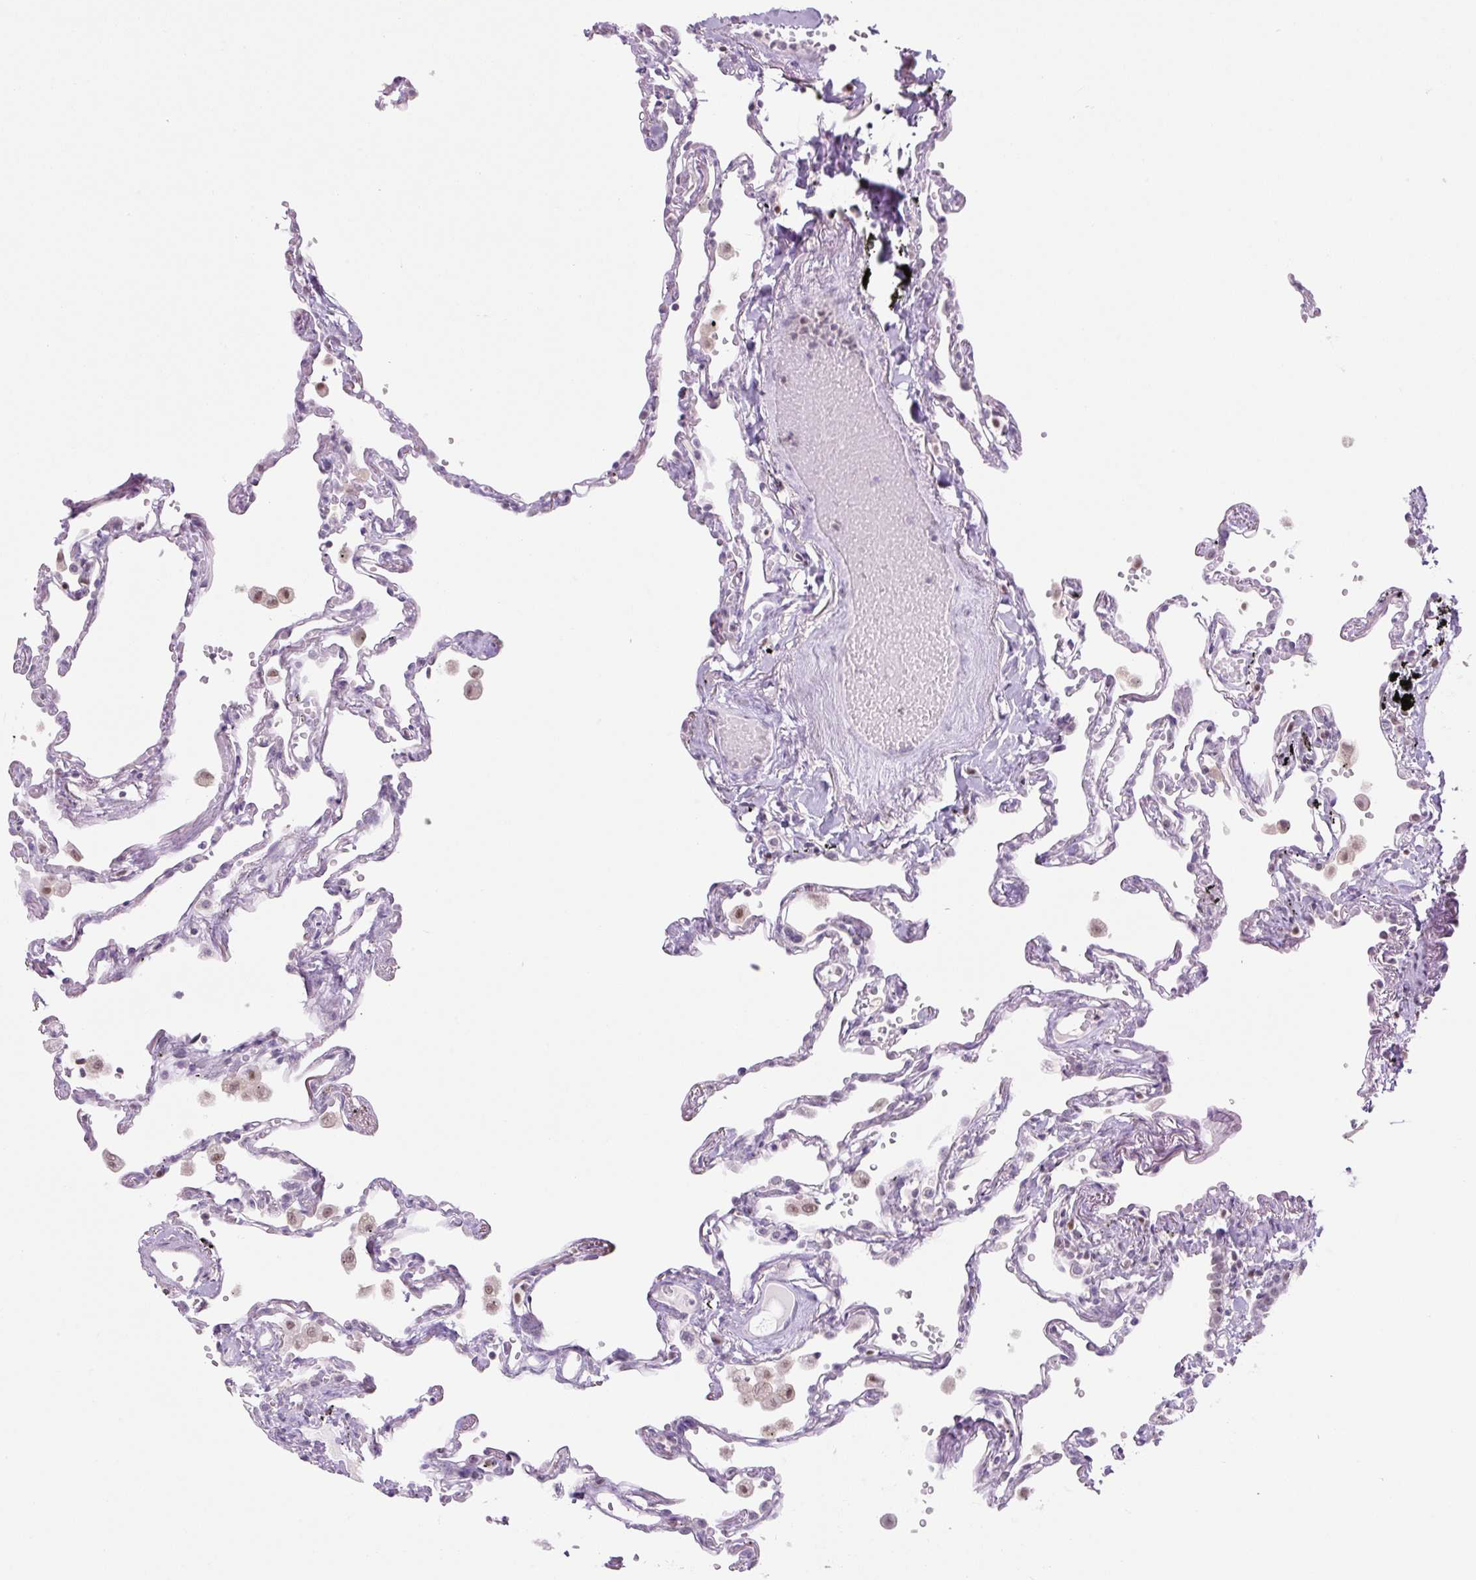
{"staining": {"intensity": "weak", "quantity": "<25%", "location": "nuclear"}, "tissue": "lung", "cell_type": "Alveolar cells", "image_type": "normal", "snomed": [{"axis": "morphology", "description": "Normal tissue, NOS"}, {"axis": "topography", "description": "Lung"}], "caption": "Immunohistochemical staining of benign lung exhibits no significant expression in alveolar cells. Brightfield microscopy of immunohistochemistry stained with DAB (brown) and hematoxylin (blue), captured at high magnification.", "gene": "TLE3", "patient": {"sex": "female", "age": 67}}